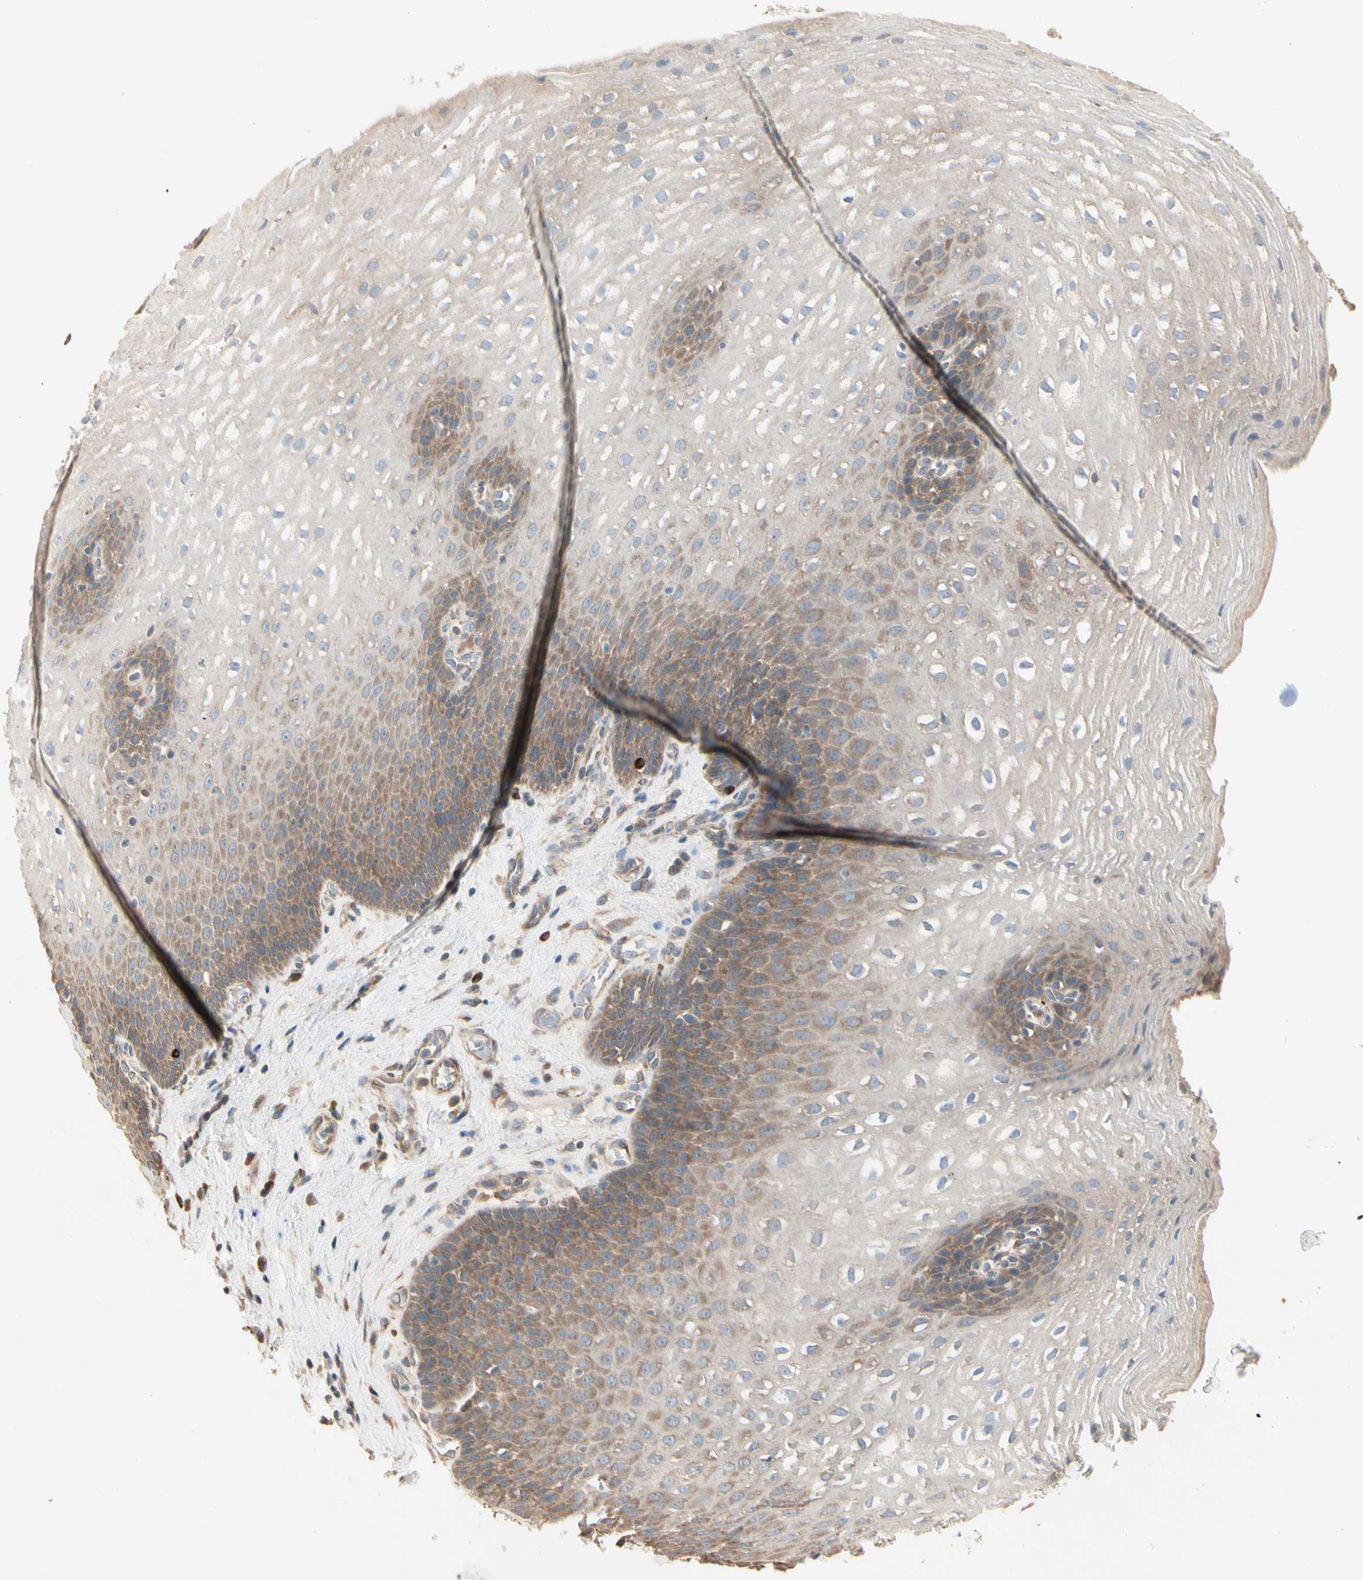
{"staining": {"intensity": "moderate", "quantity": "25%-75%", "location": "cytoplasmic/membranous"}, "tissue": "esophagus", "cell_type": "Squamous epithelial cells", "image_type": "normal", "snomed": [{"axis": "morphology", "description": "Normal tissue, NOS"}, {"axis": "topography", "description": "Esophagus"}], "caption": "Esophagus stained with a brown dye shows moderate cytoplasmic/membranous positive staining in about 25%-75% of squamous epithelial cells.", "gene": "IRAG1", "patient": {"sex": "male", "age": 48}}